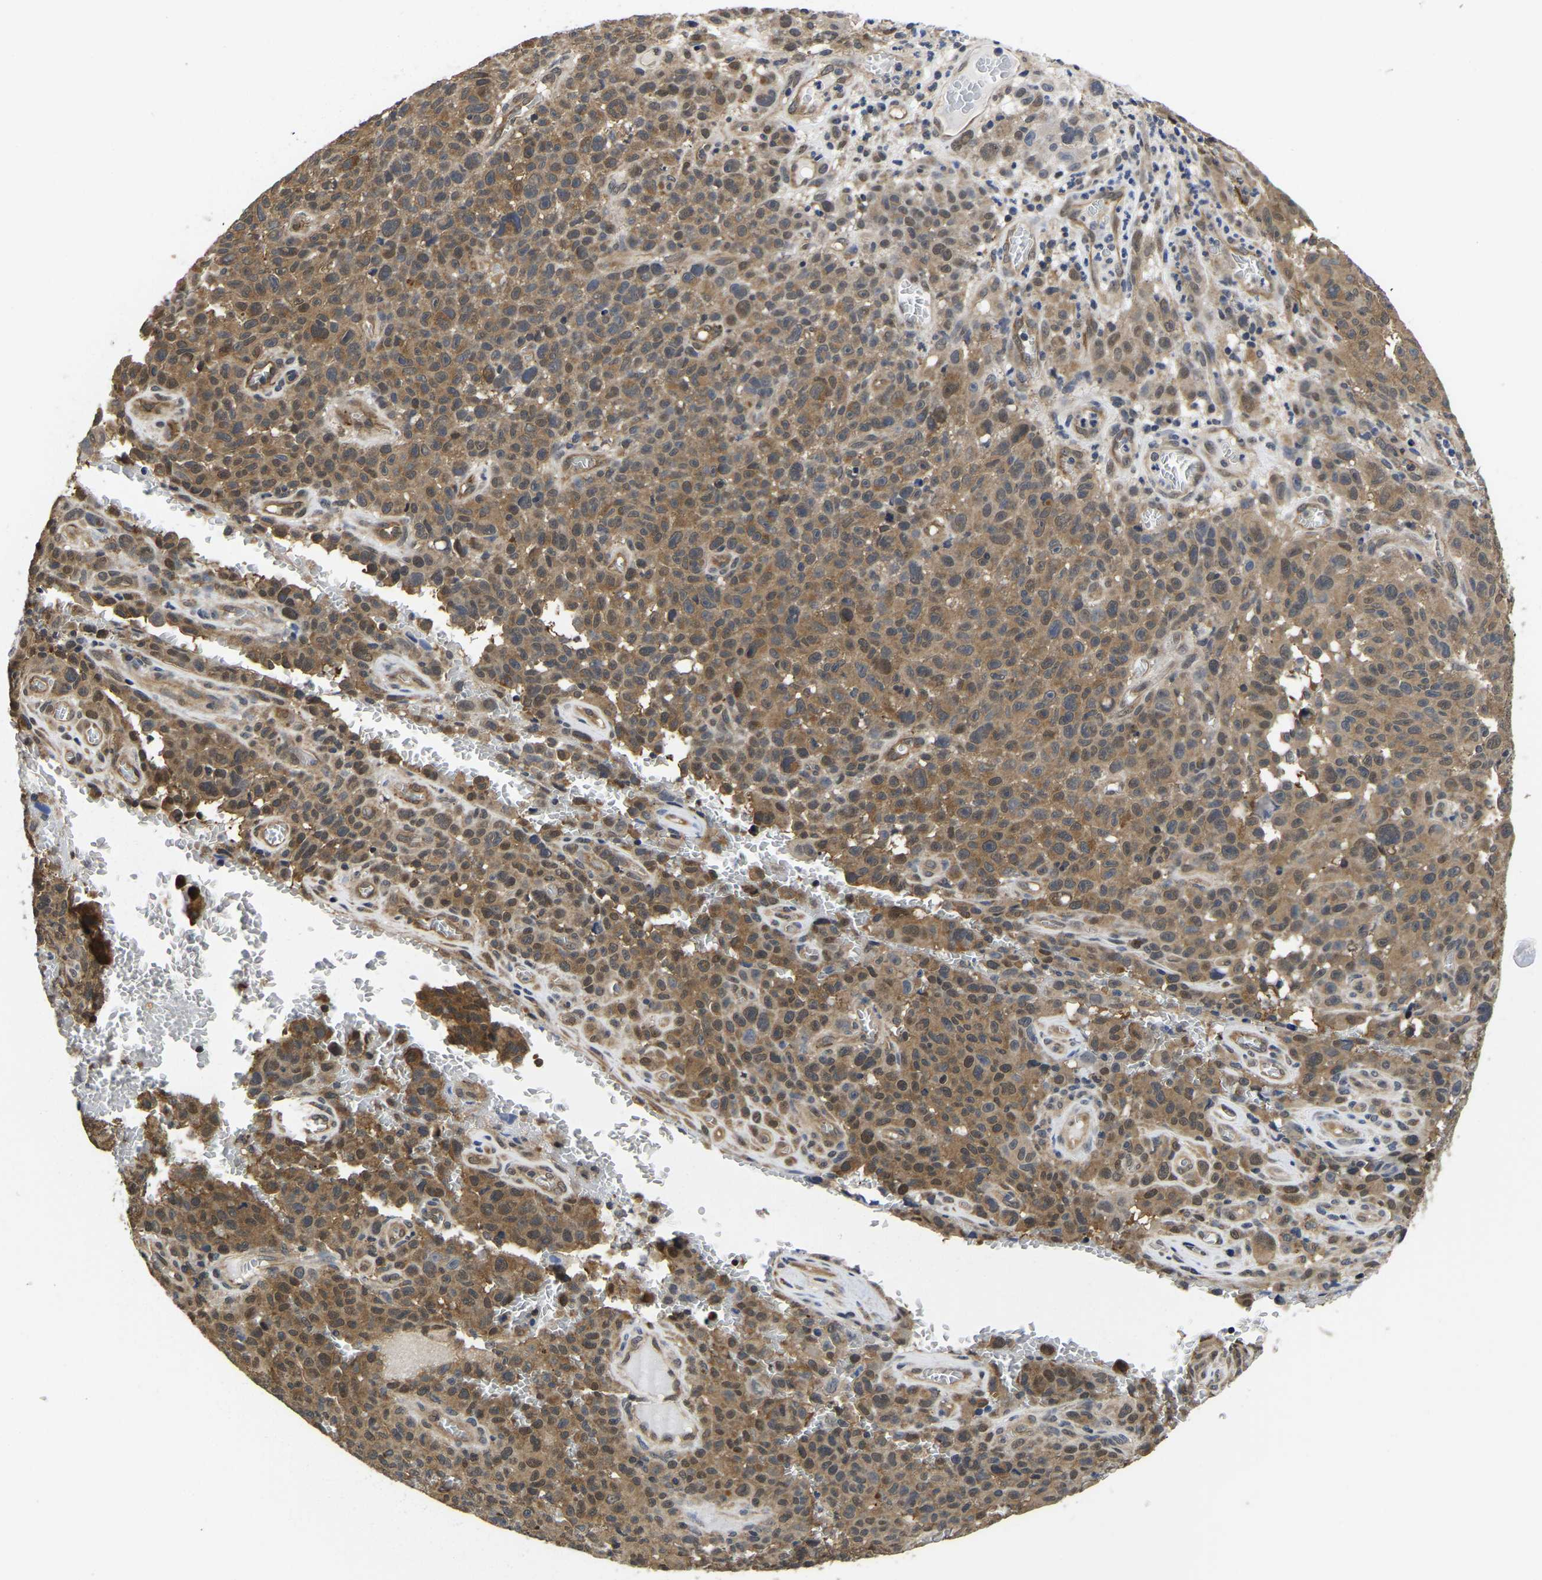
{"staining": {"intensity": "moderate", "quantity": ">75%", "location": "cytoplasmic/membranous,nuclear"}, "tissue": "melanoma", "cell_type": "Tumor cells", "image_type": "cancer", "snomed": [{"axis": "morphology", "description": "Malignant melanoma, NOS"}, {"axis": "topography", "description": "Skin"}], "caption": "An IHC histopathology image of neoplastic tissue is shown. Protein staining in brown shows moderate cytoplasmic/membranous and nuclear positivity in malignant melanoma within tumor cells.", "gene": "MCOLN2", "patient": {"sex": "female", "age": 82}}